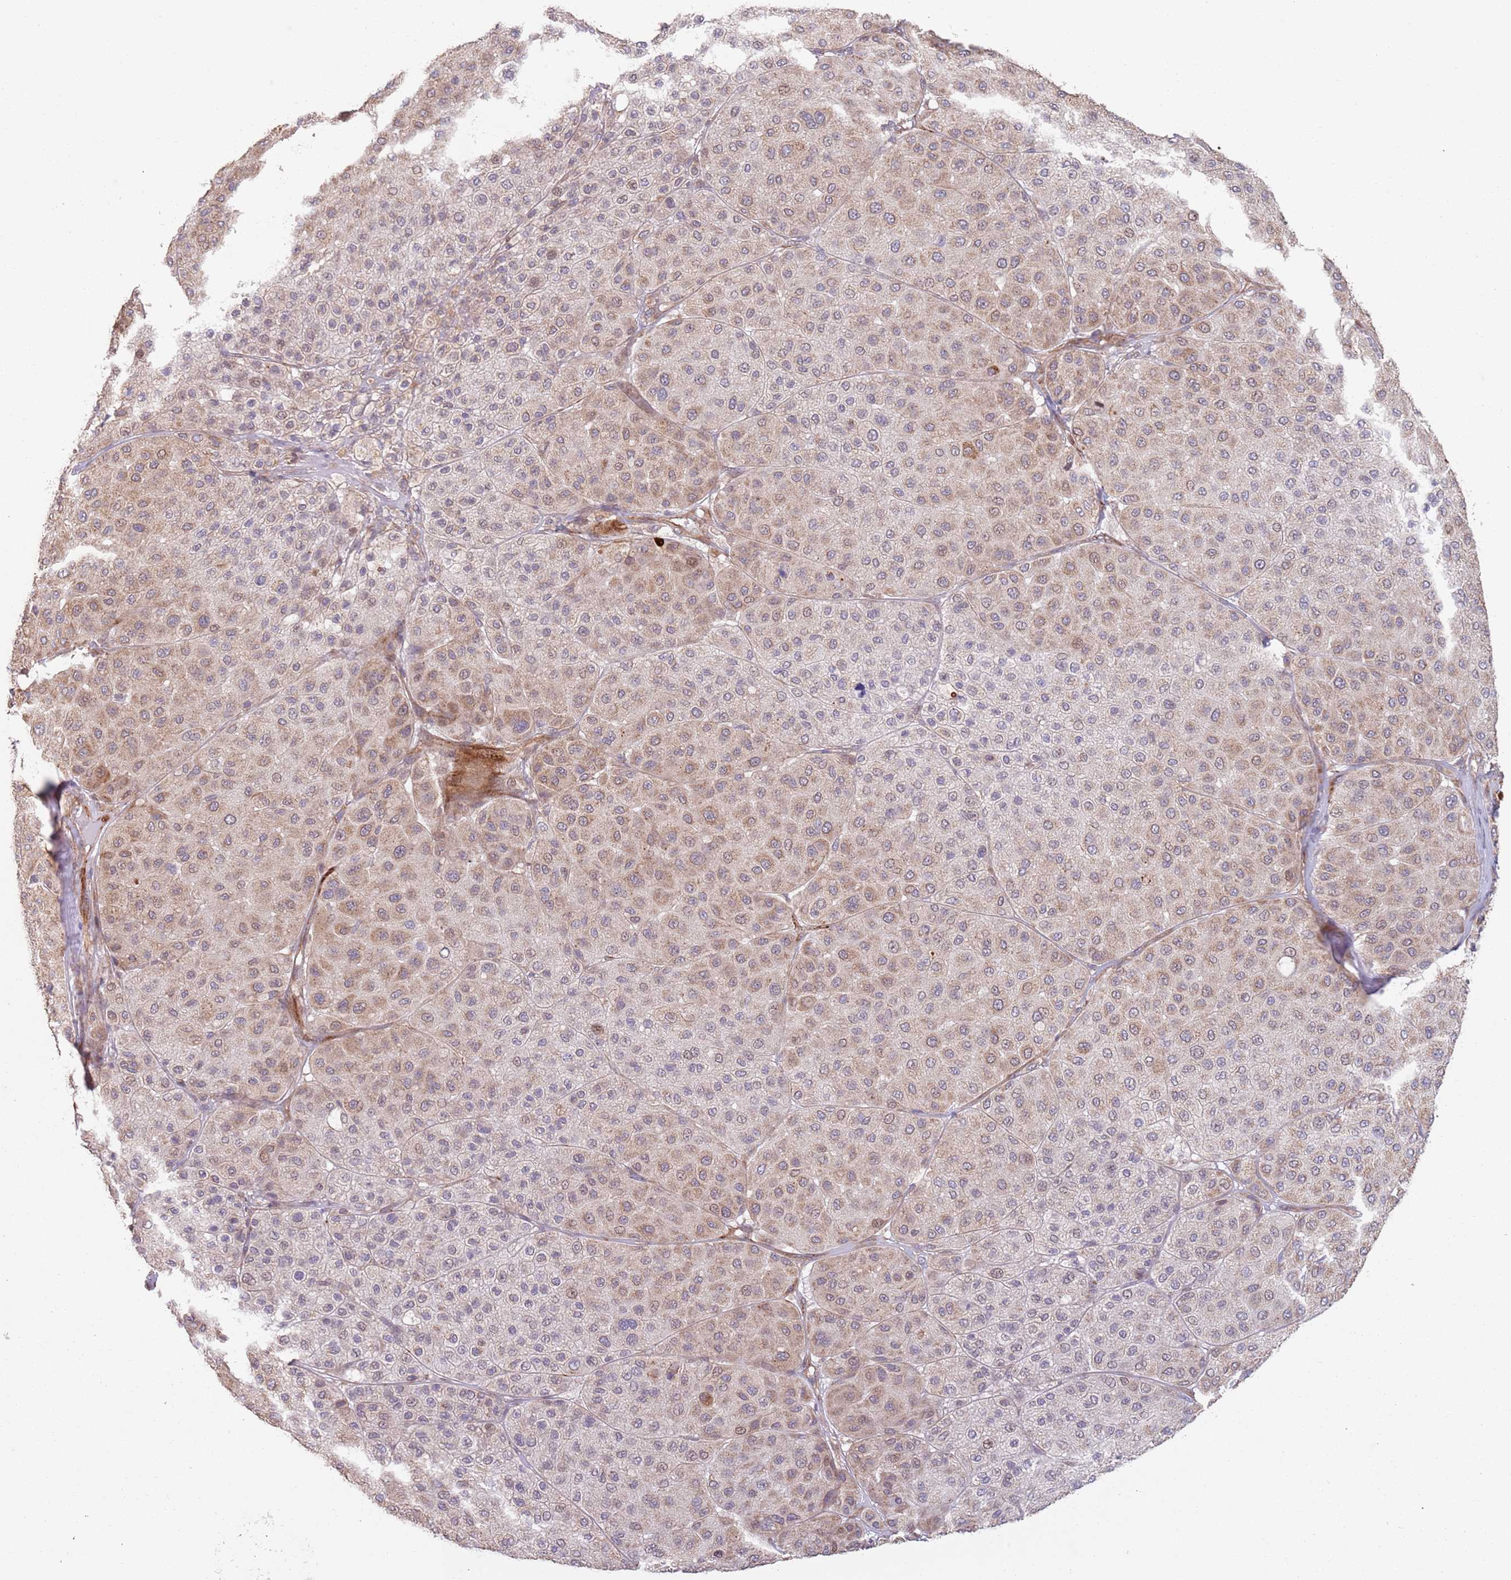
{"staining": {"intensity": "moderate", "quantity": "25%-75%", "location": "cytoplasmic/membranous,nuclear"}, "tissue": "melanoma", "cell_type": "Tumor cells", "image_type": "cancer", "snomed": [{"axis": "morphology", "description": "Malignant melanoma, Metastatic site"}, {"axis": "topography", "description": "Smooth muscle"}], "caption": "There is medium levels of moderate cytoplasmic/membranous and nuclear expression in tumor cells of melanoma, as demonstrated by immunohistochemical staining (brown color).", "gene": "CHD9", "patient": {"sex": "male", "age": 41}}